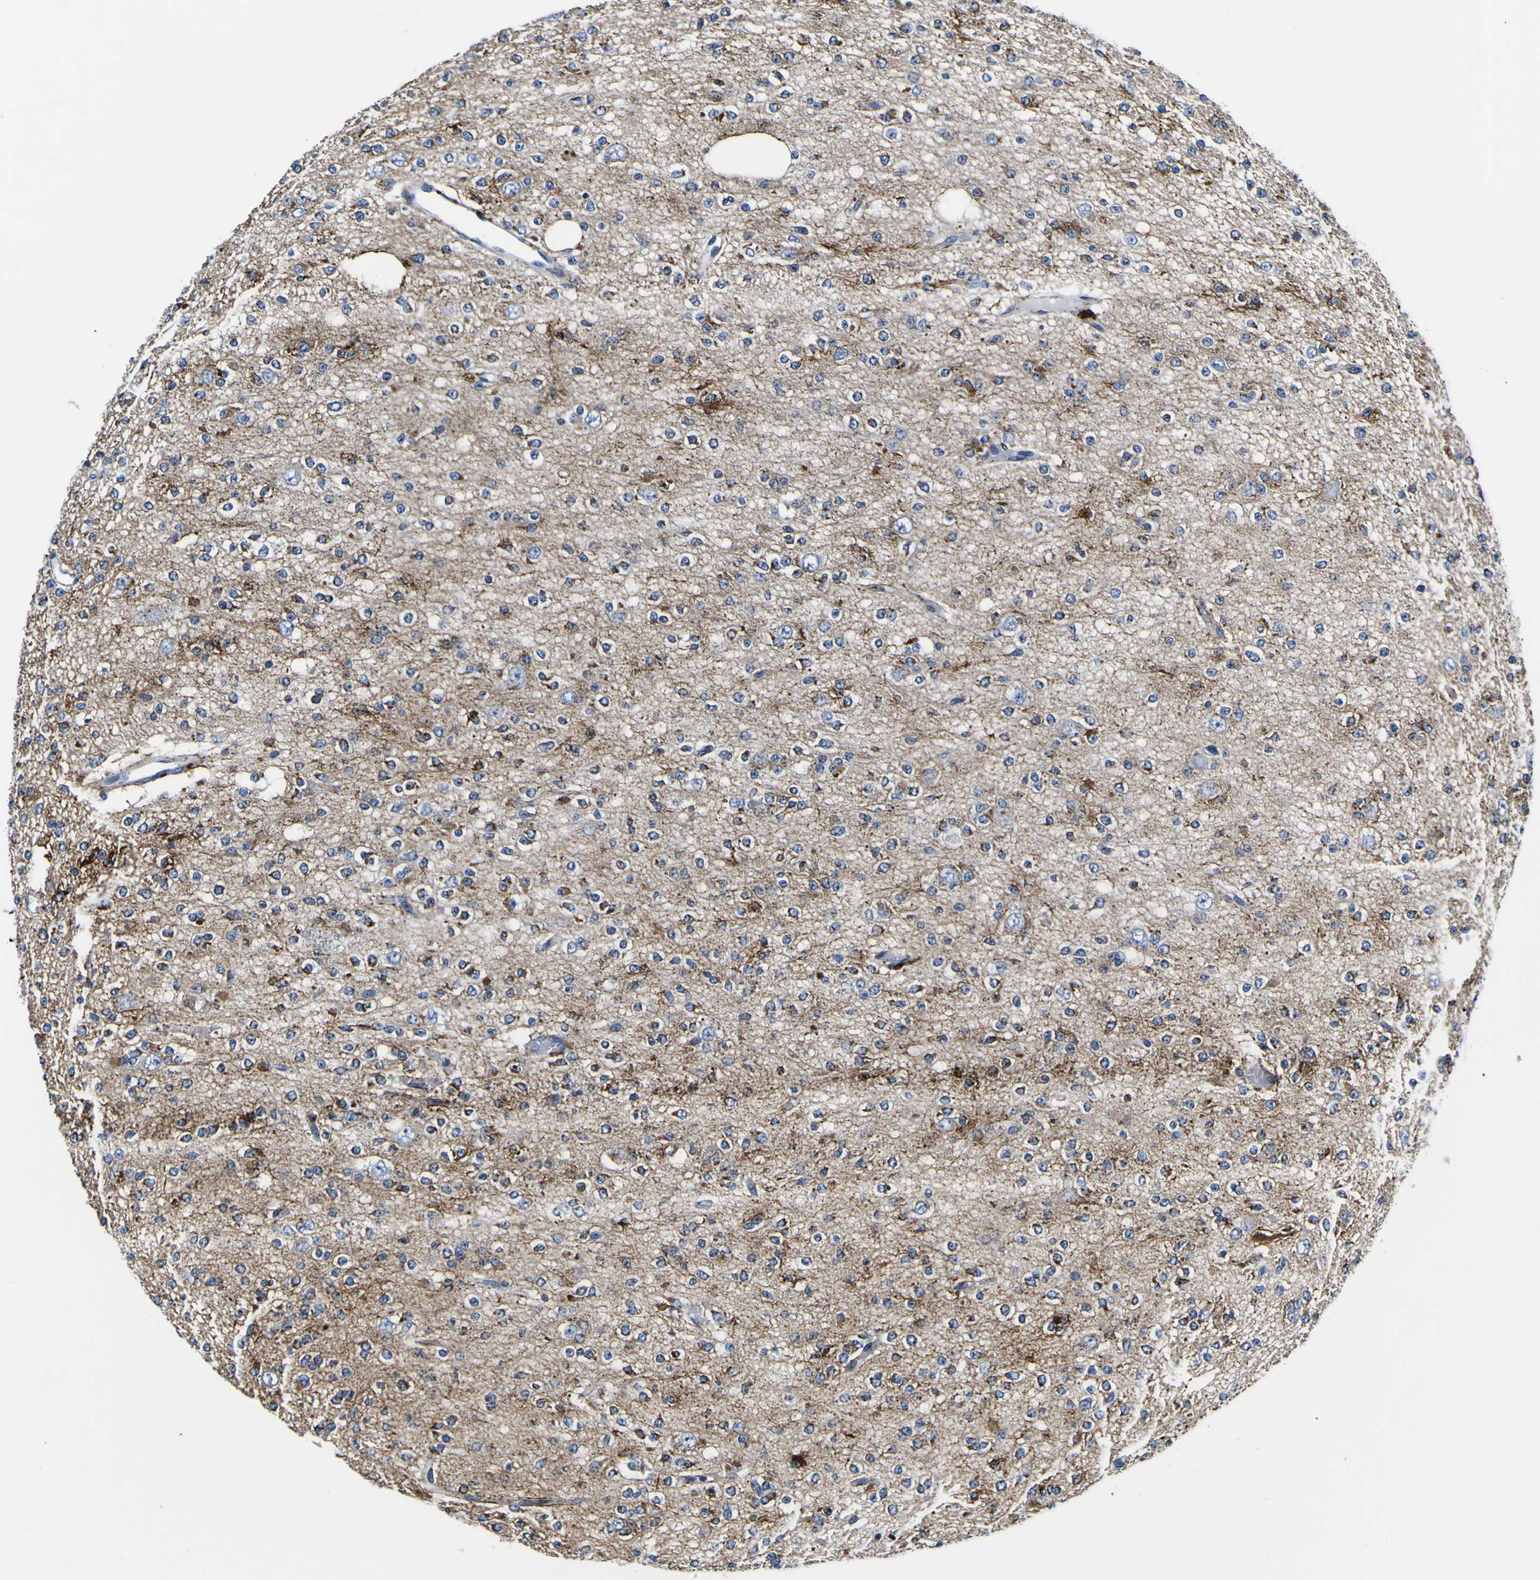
{"staining": {"intensity": "moderate", "quantity": "25%-75%", "location": "cytoplasmic/membranous"}, "tissue": "glioma", "cell_type": "Tumor cells", "image_type": "cancer", "snomed": [{"axis": "morphology", "description": "Glioma, malignant, Low grade"}, {"axis": "topography", "description": "Brain"}], "caption": "Human glioma stained for a protein (brown) displays moderate cytoplasmic/membranous positive positivity in approximately 25%-75% of tumor cells.", "gene": "AGAP3", "patient": {"sex": "male", "age": 38}}